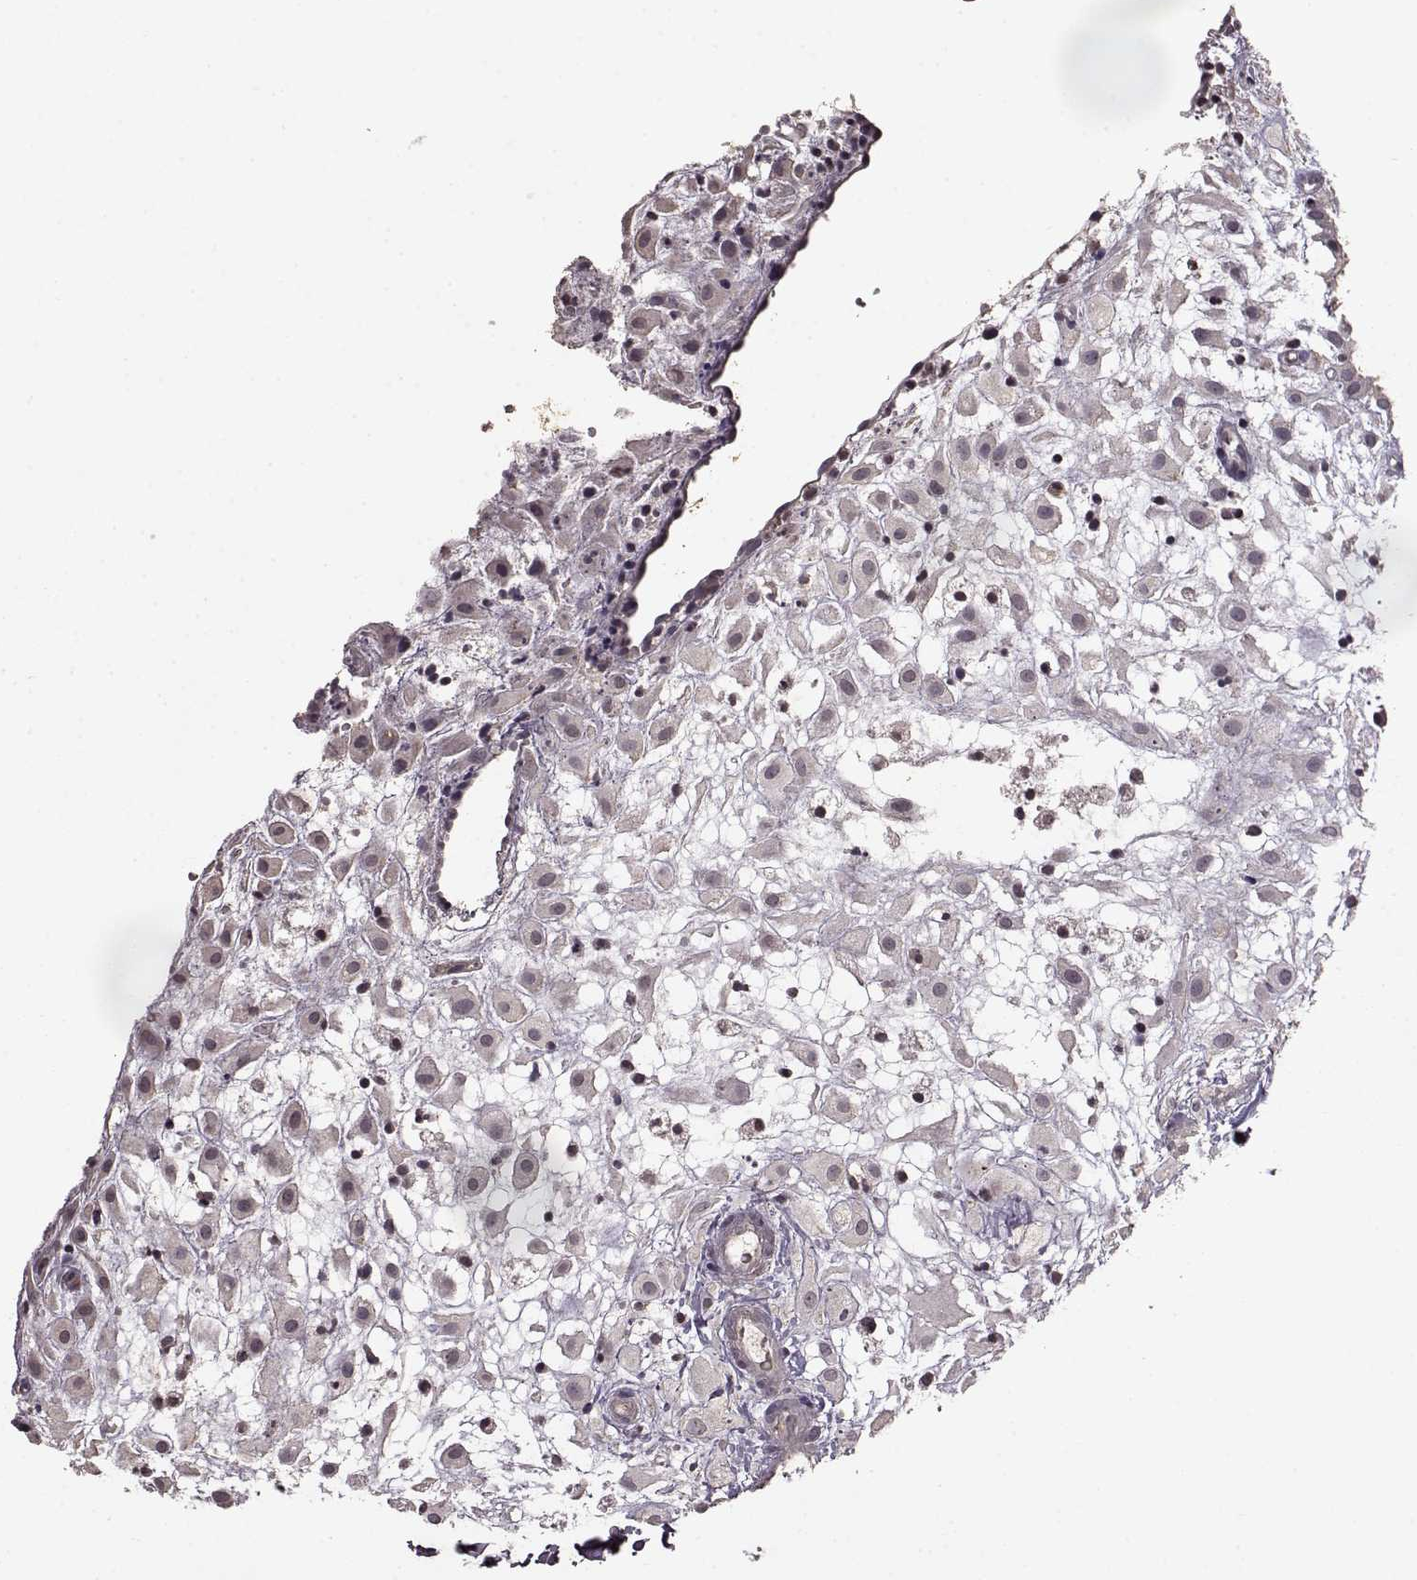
{"staining": {"intensity": "negative", "quantity": "none", "location": "none"}, "tissue": "placenta", "cell_type": "Decidual cells", "image_type": "normal", "snomed": [{"axis": "morphology", "description": "Normal tissue, NOS"}, {"axis": "topography", "description": "Placenta"}], "caption": "Human placenta stained for a protein using immunohistochemistry displays no positivity in decidual cells.", "gene": "LHB", "patient": {"sex": "female", "age": 24}}